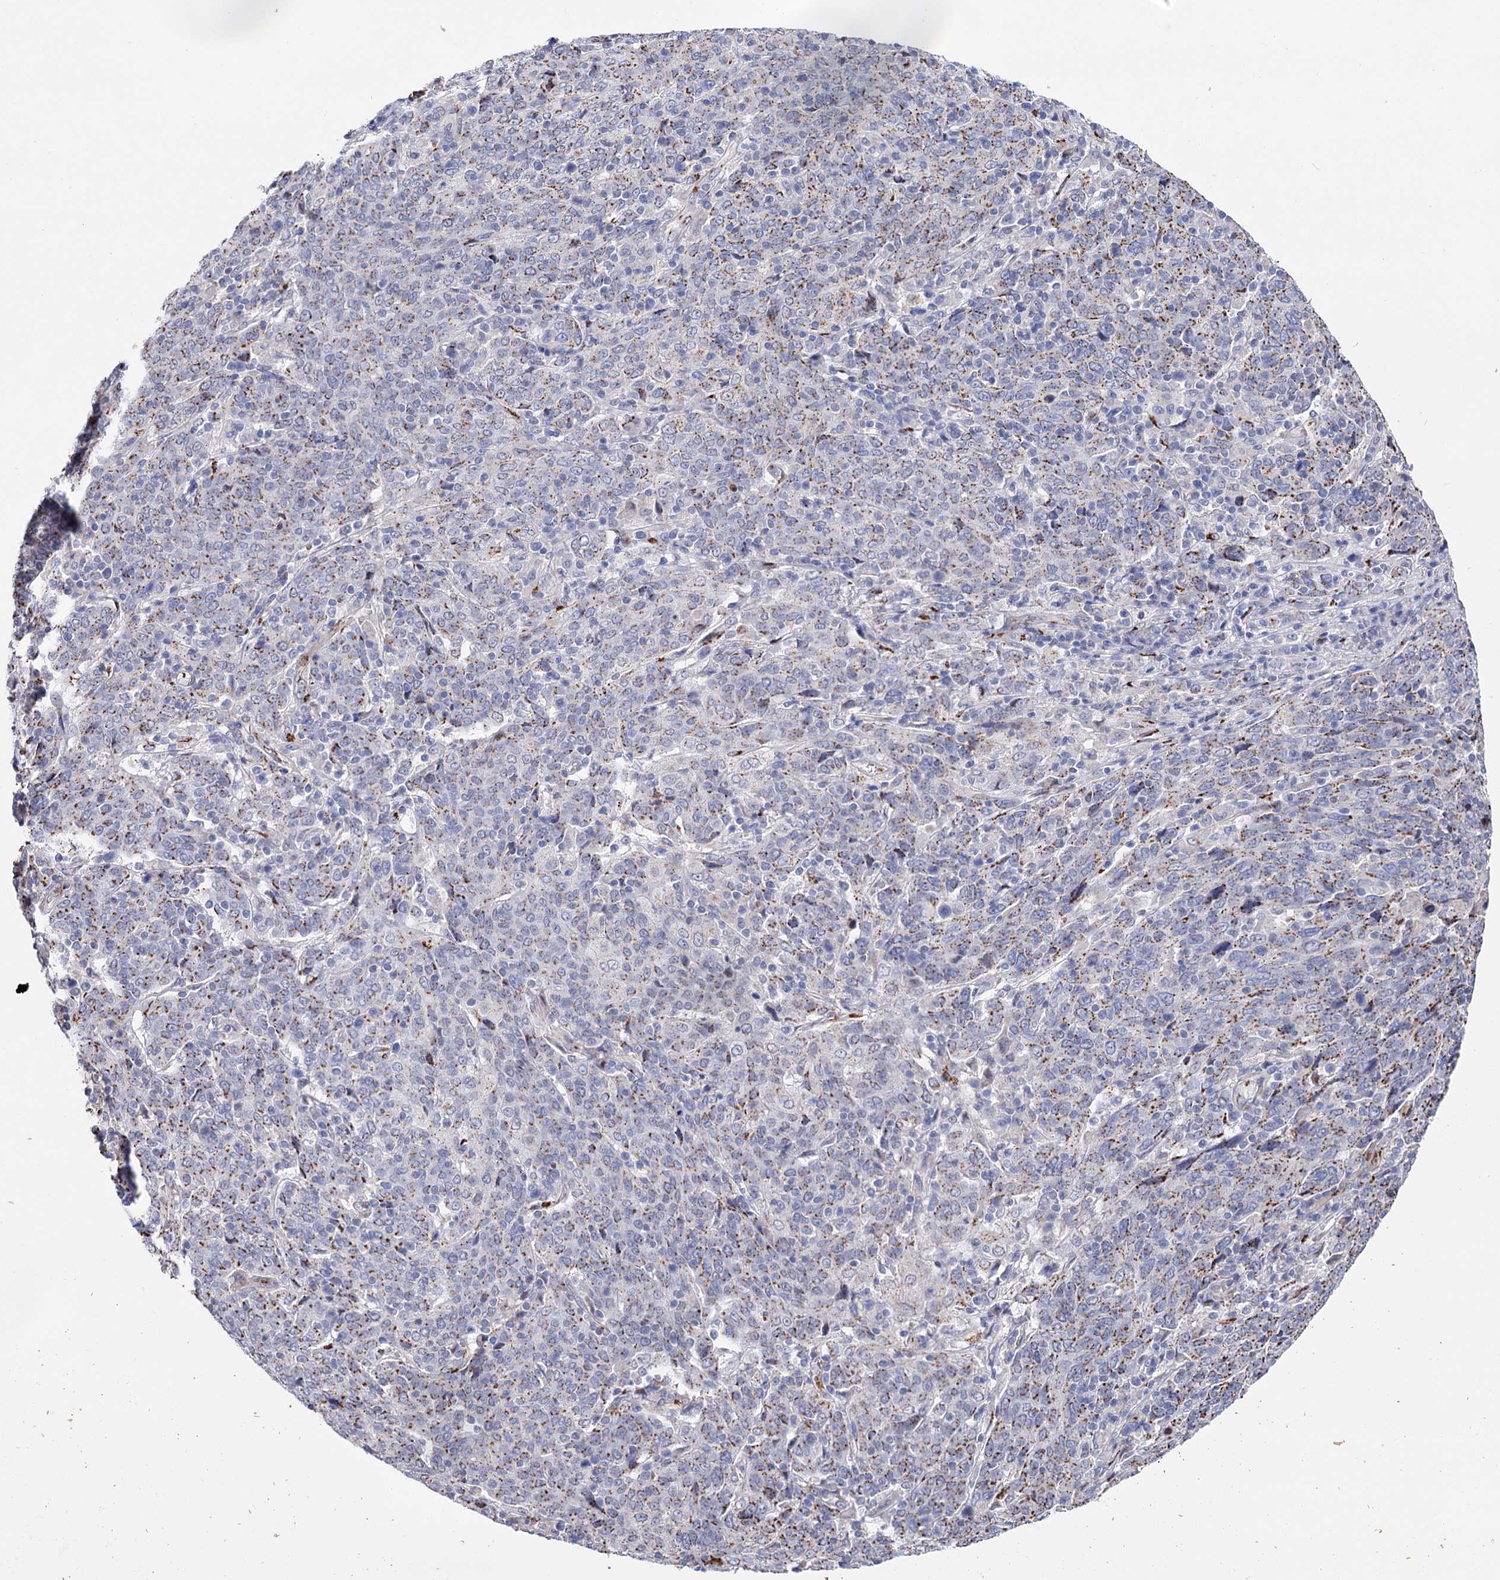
{"staining": {"intensity": "moderate", "quantity": "25%-75%", "location": "cytoplasmic/membranous"}, "tissue": "cervical cancer", "cell_type": "Tumor cells", "image_type": "cancer", "snomed": [{"axis": "morphology", "description": "Squamous cell carcinoma, NOS"}, {"axis": "topography", "description": "Cervix"}], "caption": "Protein expression analysis of cervical cancer displays moderate cytoplasmic/membranous staining in about 25%-75% of tumor cells.", "gene": "C11orf96", "patient": {"sex": "female", "age": 67}}